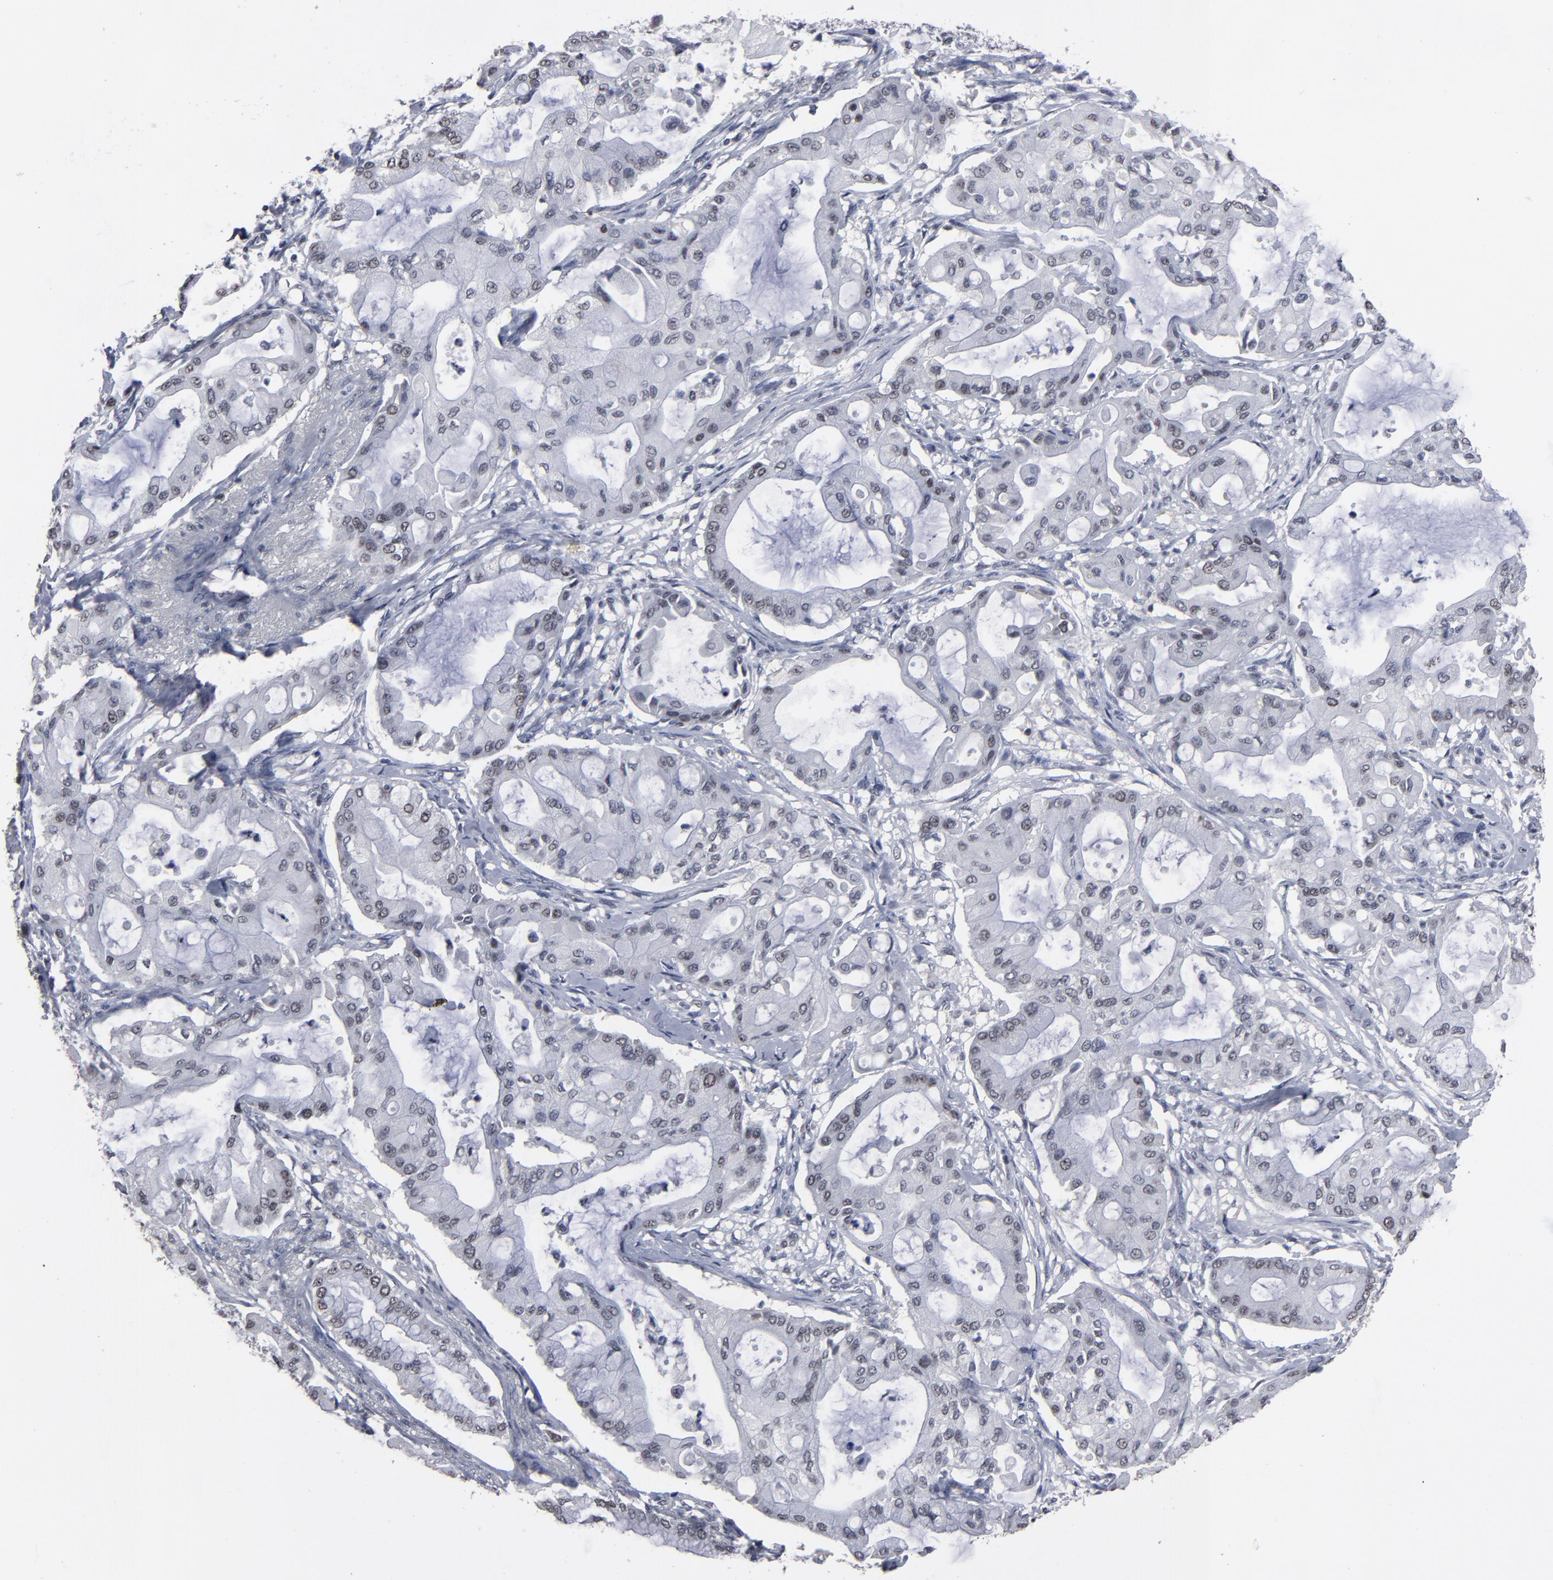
{"staining": {"intensity": "weak", "quantity": "<25%", "location": "nuclear"}, "tissue": "pancreatic cancer", "cell_type": "Tumor cells", "image_type": "cancer", "snomed": [{"axis": "morphology", "description": "Adenocarcinoma, NOS"}, {"axis": "morphology", "description": "Adenocarcinoma, metastatic, NOS"}, {"axis": "topography", "description": "Lymph node"}, {"axis": "topography", "description": "Pancreas"}, {"axis": "topography", "description": "Duodenum"}], "caption": "A high-resolution micrograph shows IHC staining of pancreatic adenocarcinoma, which reveals no significant expression in tumor cells.", "gene": "SSRP1", "patient": {"sex": "female", "age": 64}}